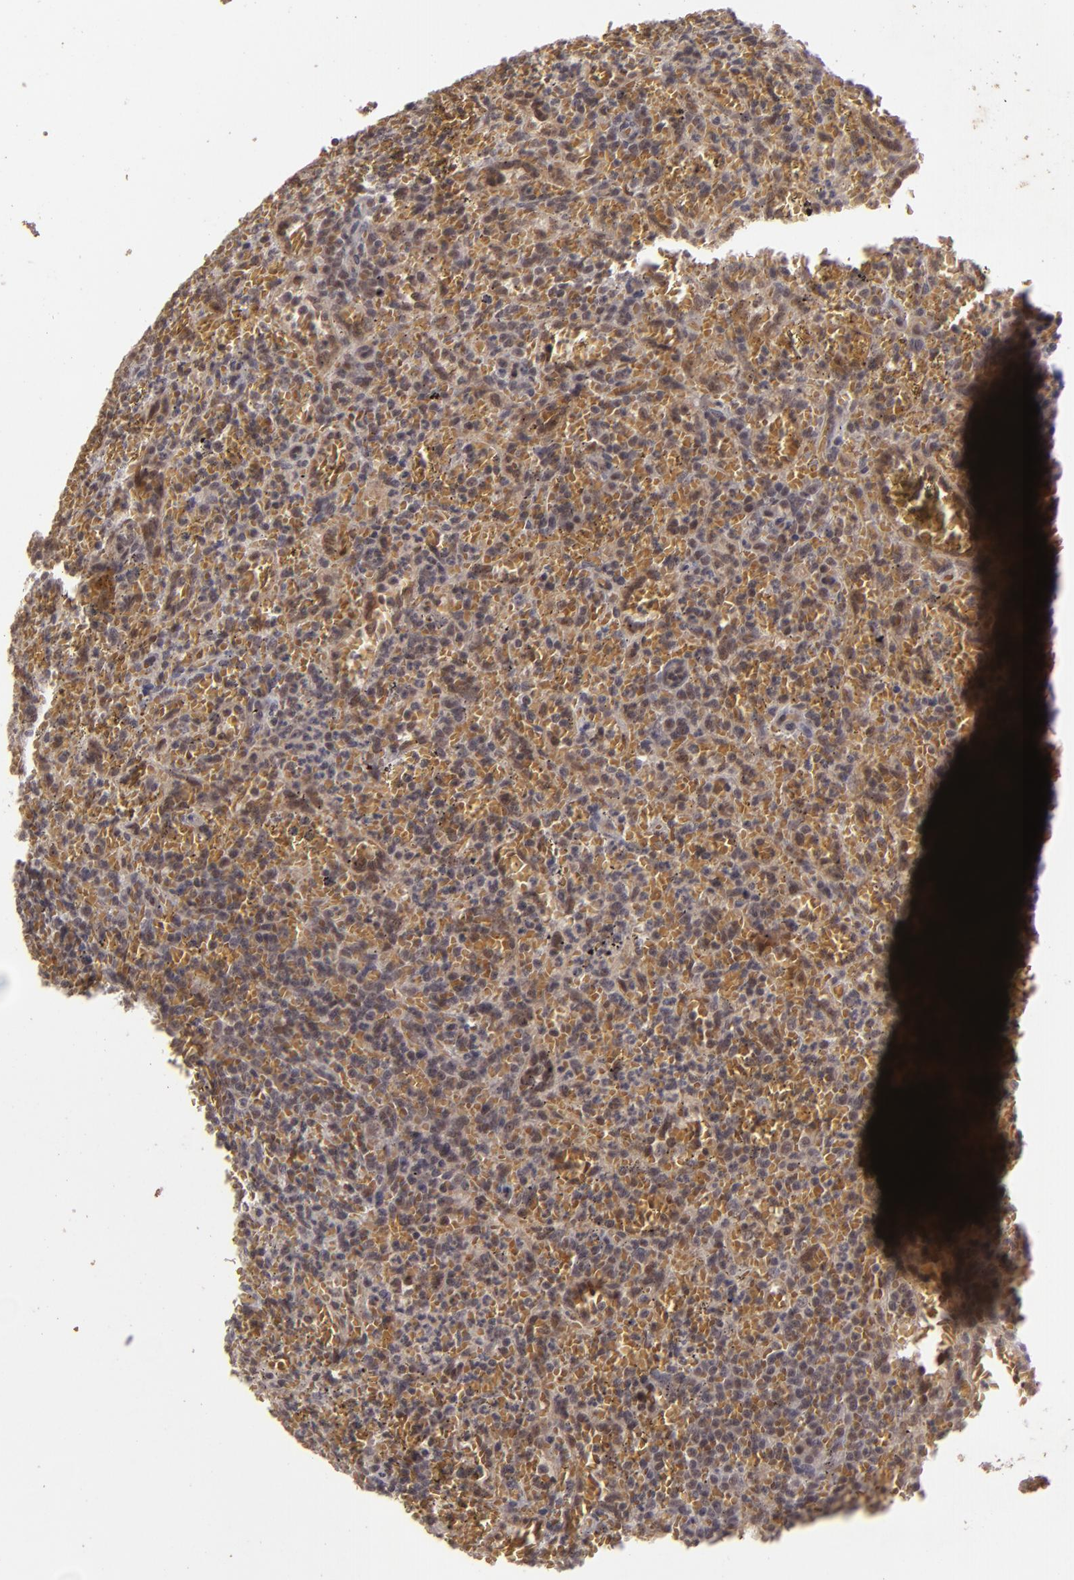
{"staining": {"intensity": "moderate", "quantity": ">75%", "location": "cytoplasmic/membranous"}, "tissue": "lymphoma", "cell_type": "Tumor cells", "image_type": "cancer", "snomed": [{"axis": "morphology", "description": "Malignant lymphoma, non-Hodgkin's type, Low grade"}, {"axis": "topography", "description": "Spleen"}], "caption": "IHC photomicrograph of neoplastic tissue: malignant lymphoma, non-Hodgkin's type (low-grade) stained using immunohistochemistry (IHC) demonstrates medium levels of moderate protein expression localized specifically in the cytoplasmic/membranous of tumor cells, appearing as a cytoplasmic/membranous brown color.", "gene": "DFFA", "patient": {"sex": "female", "age": 64}}